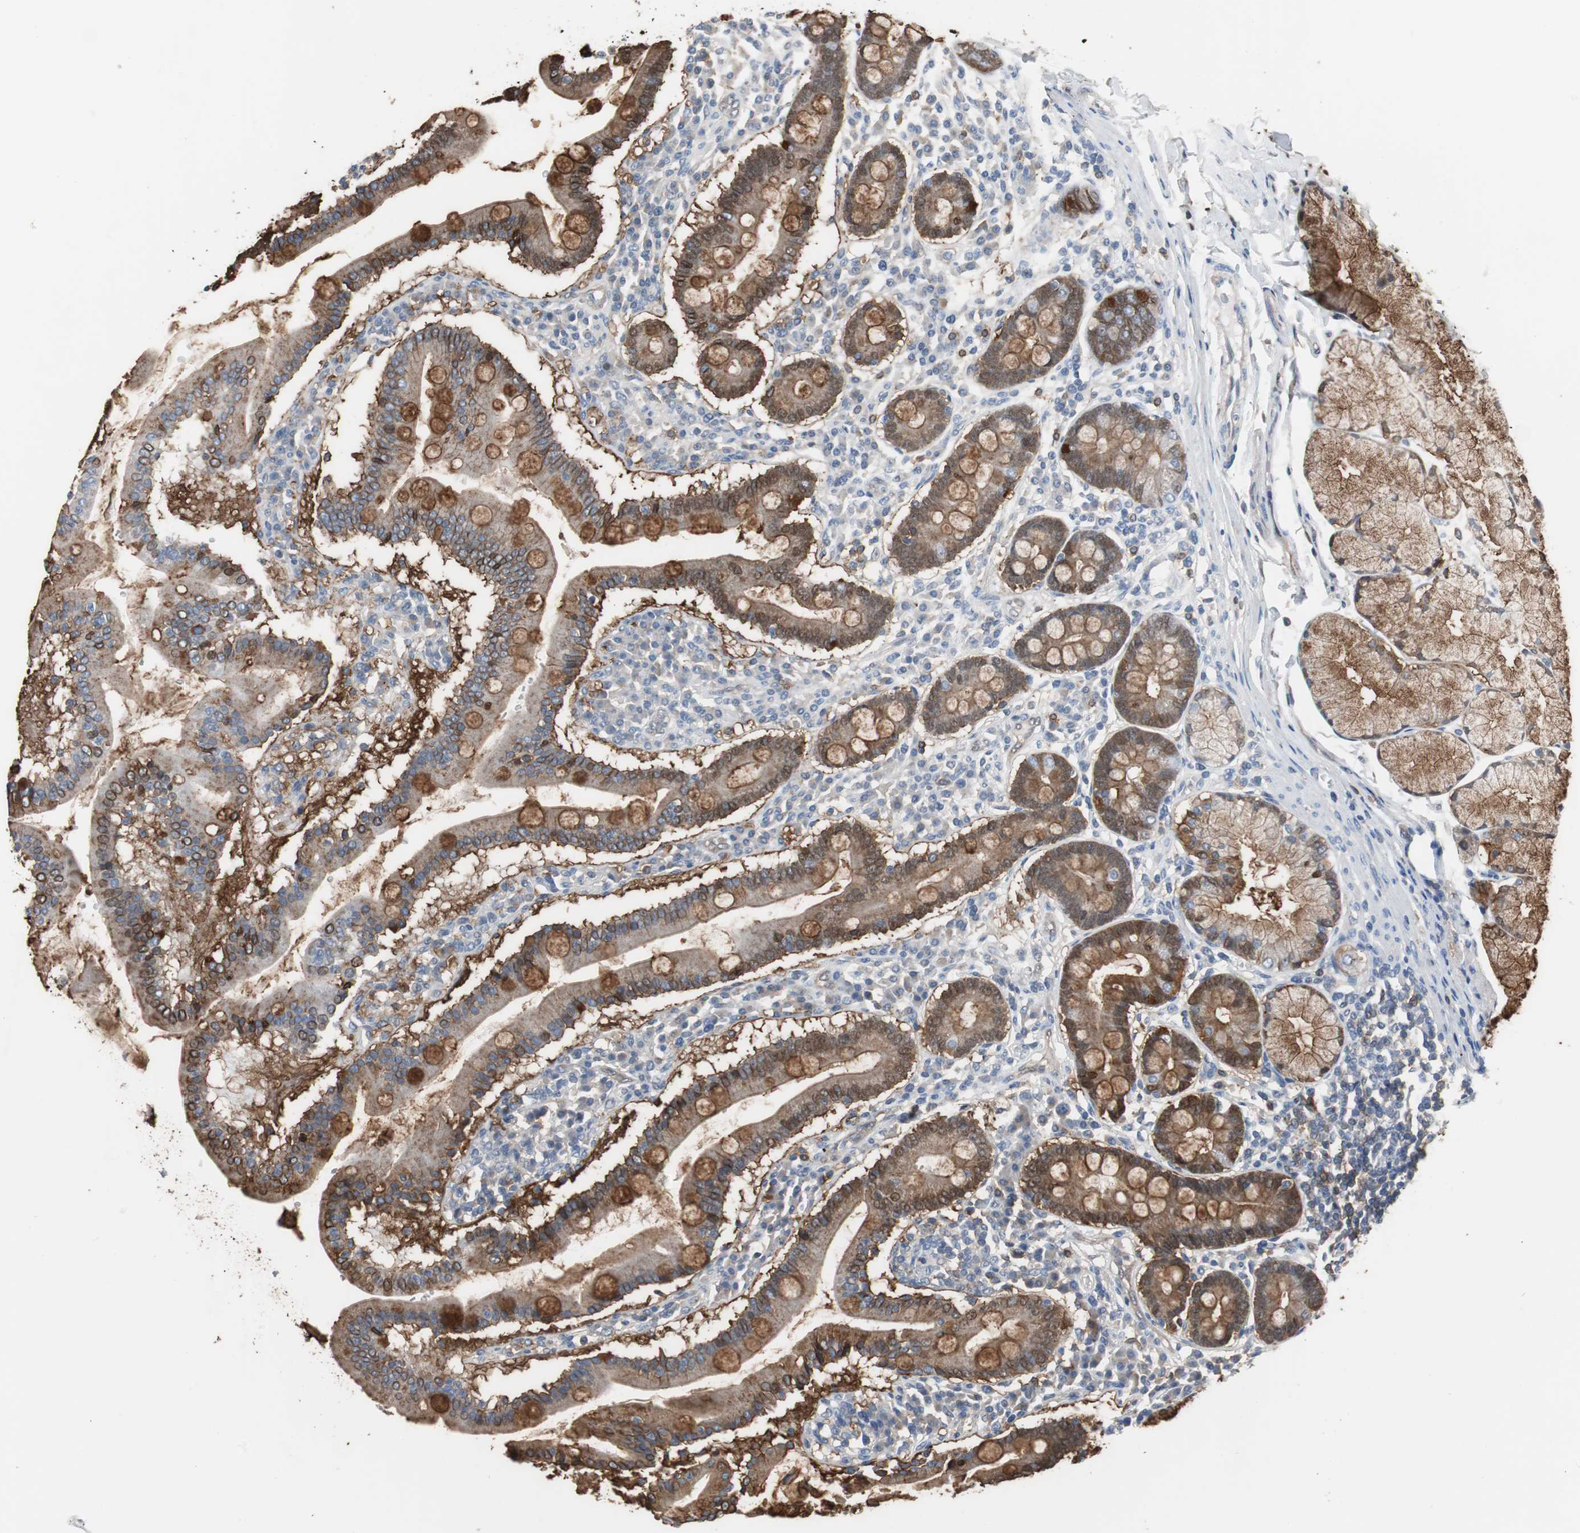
{"staining": {"intensity": "strong", "quantity": ">75%", "location": "cytoplasmic/membranous,nuclear"}, "tissue": "duodenum", "cell_type": "Glandular cells", "image_type": "normal", "snomed": [{"axis": "morphology", "description": "Normal tissue, NOS"}, {"axis": "topography", "description": "Duodenum"}], "caption": "Immunohistochemistry (DAB (3,3'-diaminobenzidine)) staining of benign human duodenum demonstrates strong cytoplasmic/membranous,nuclear protein expression in approximately >75% of glandular cells. (DAB = brown stain, brightfield microscopy at high magnification).", "gene": "ANXA4", "patient": {"sex": "male", "age": 50}}